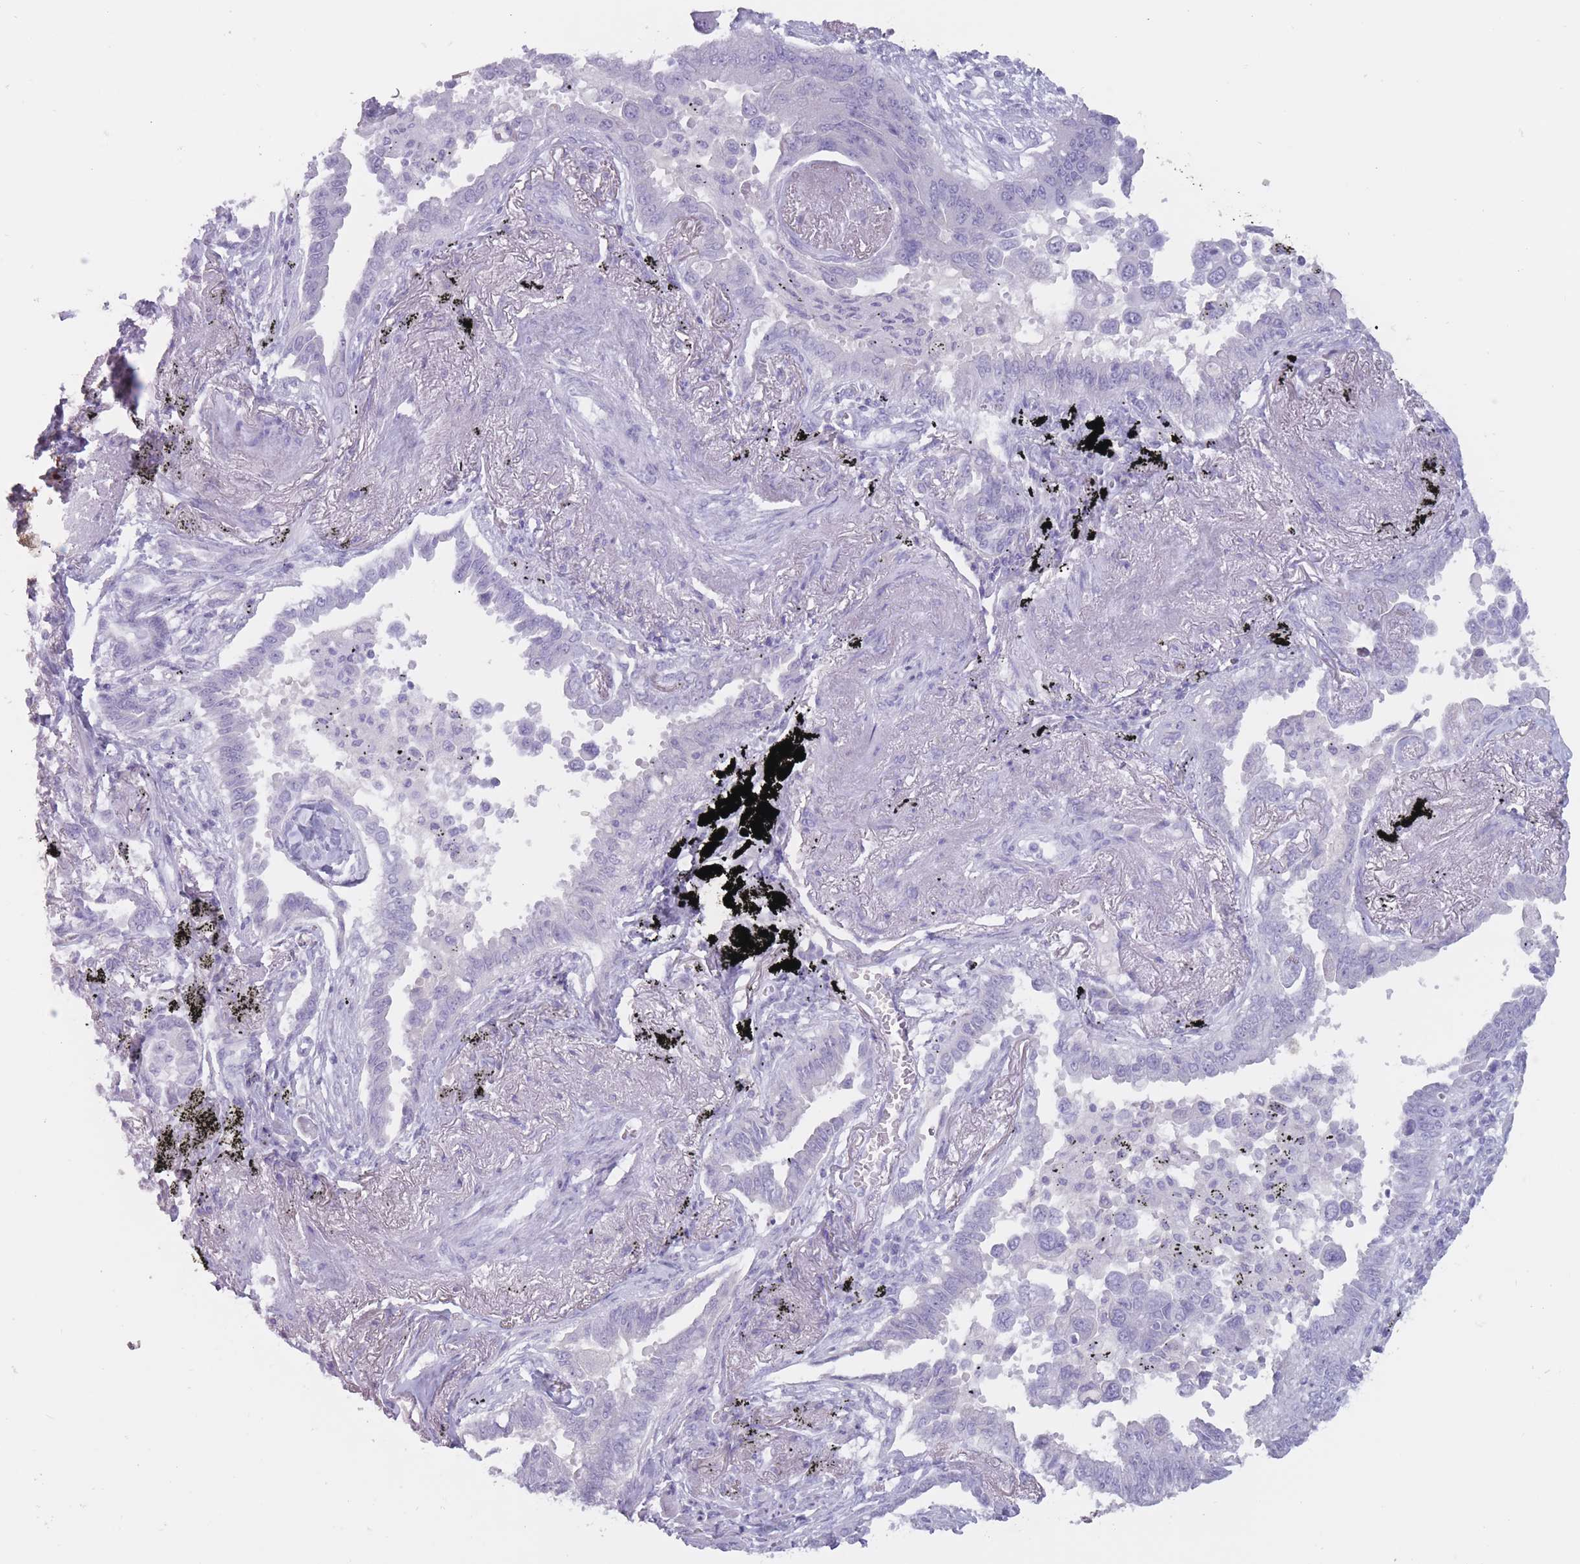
{"staining": {"intensity": "negative", "quantity": "none", "location": "none"}, "tissue": "lung cancer", "cell_type": "Tumor cells", "image_type": "cancer", "snomed": [{"axis": "morphology", "description": "Adenocarcinoma, NOS"}, {"axis": "topography", "description": "Lung"}], "caption": "This micrograph is of lung cancer (adenocarcinoma) stained with immunohistochemistry (IHC) to label a protein in brown with the nuclei are counter-stained blue. There is no positivity in tumor cells.", "gene": "PNMA3", "patient": {"sex": "male", "age": 67}}